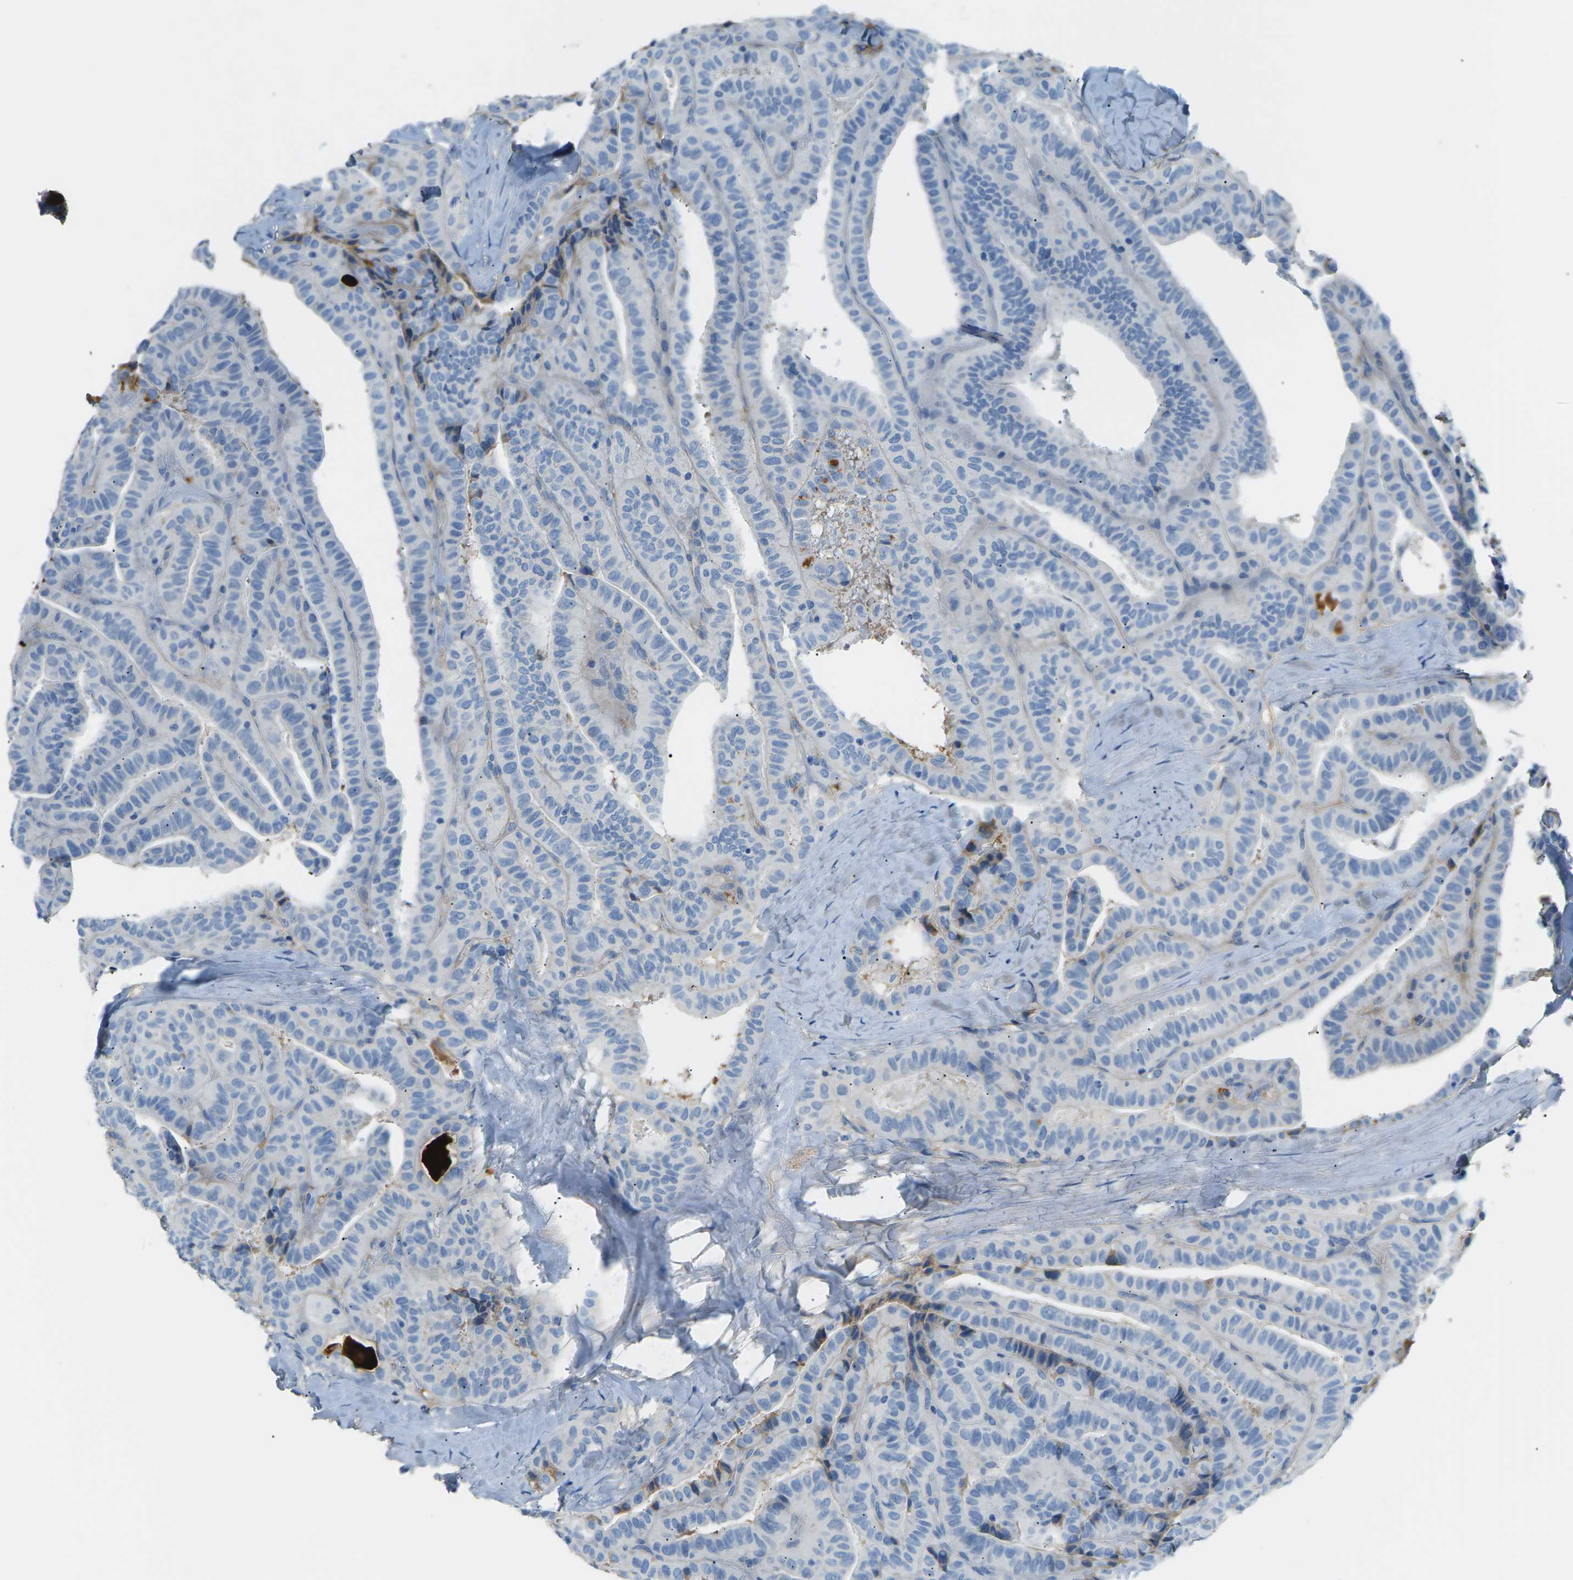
{"staining": {"intensity": "negative", "quantity": "none", "location": "none"}, "tissue": "thyroid cancer", "cell_type": "Tumor cells", "image_type": "cancer", "snomed": [{"axis": "morphology", "description": "Papillary adenocarcinoma, NOS"}, {"axis": "topography", "description": "Thyroid gland"}], "caption": "IHC photomicrograph of human thyroid cancer stained for a protein (brown), which shows no positivity in tumor cells. The staining was performed using DAB to visualize the protein expression in brown, while the nuclei were stained in blue with hematoxylin (Magnification: 20x).", "gene": "CFI", "patient": {"sex": "male", "age": 77}}